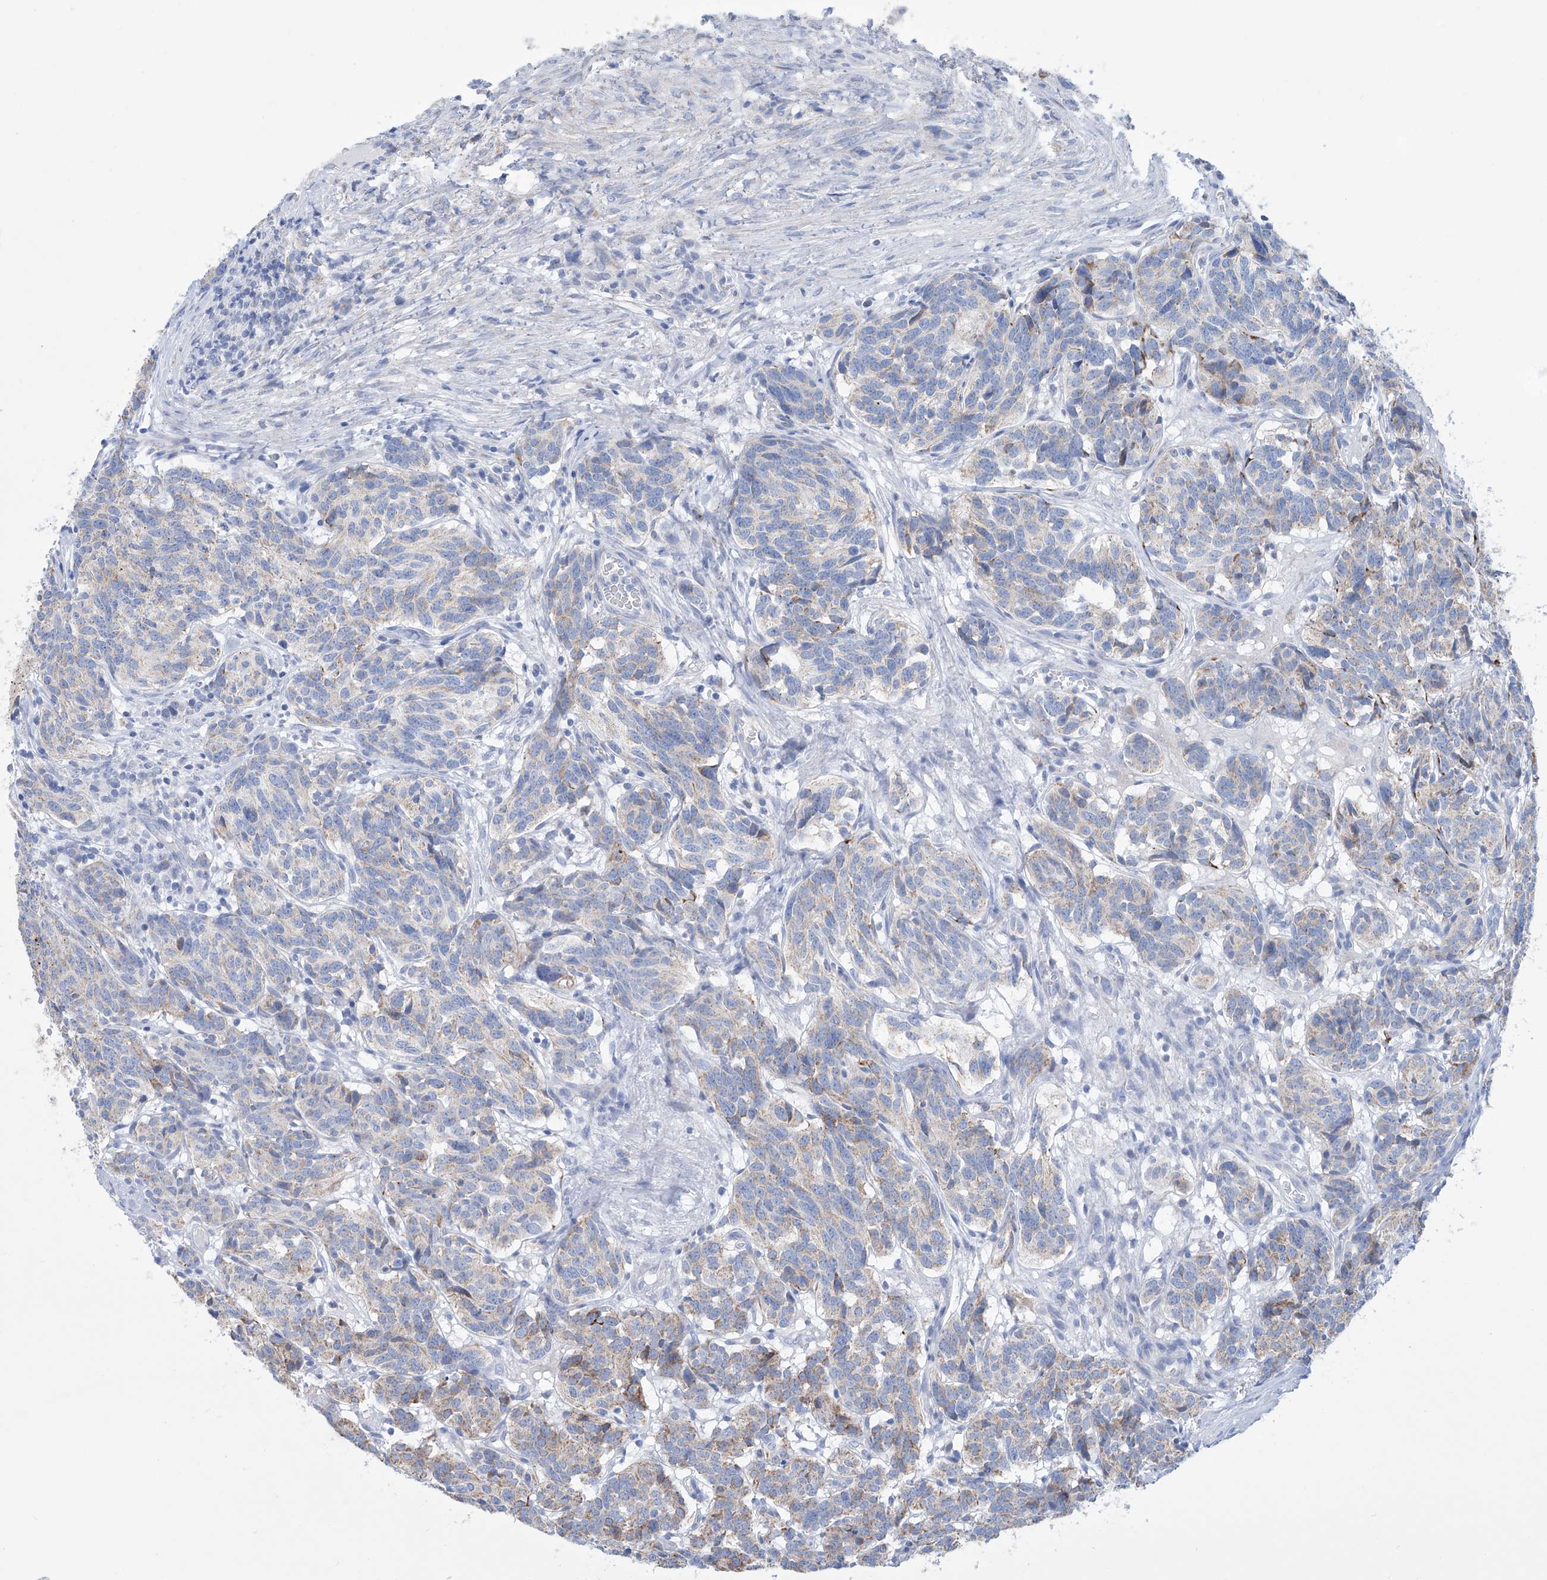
{"staining": {"intensity": "weak", "quantity": "25%-75%", "location": "cytoplasmic/membranous"}, "tissue": "carcinoid", "cell_type": "Tumor cells", "image_type": "cancer", "snomed": [{"axis": "morphology", "description": "Carcinoid, malignant, NOS"}, {"axis": "topography", "description": "Lung"}], "caption": "A high-resolution histopathology image shows IHC staining of carcinoid, which shows weak cytoplasmic/membranous expression in about 25%-75% of tumor cells. (DAB (3,3'-diaminobenzidine) IHC with brightfield microscopy, high magnification).", "gene": "ALDH6A1", "patient": {"sex": "female", "age": 46}}